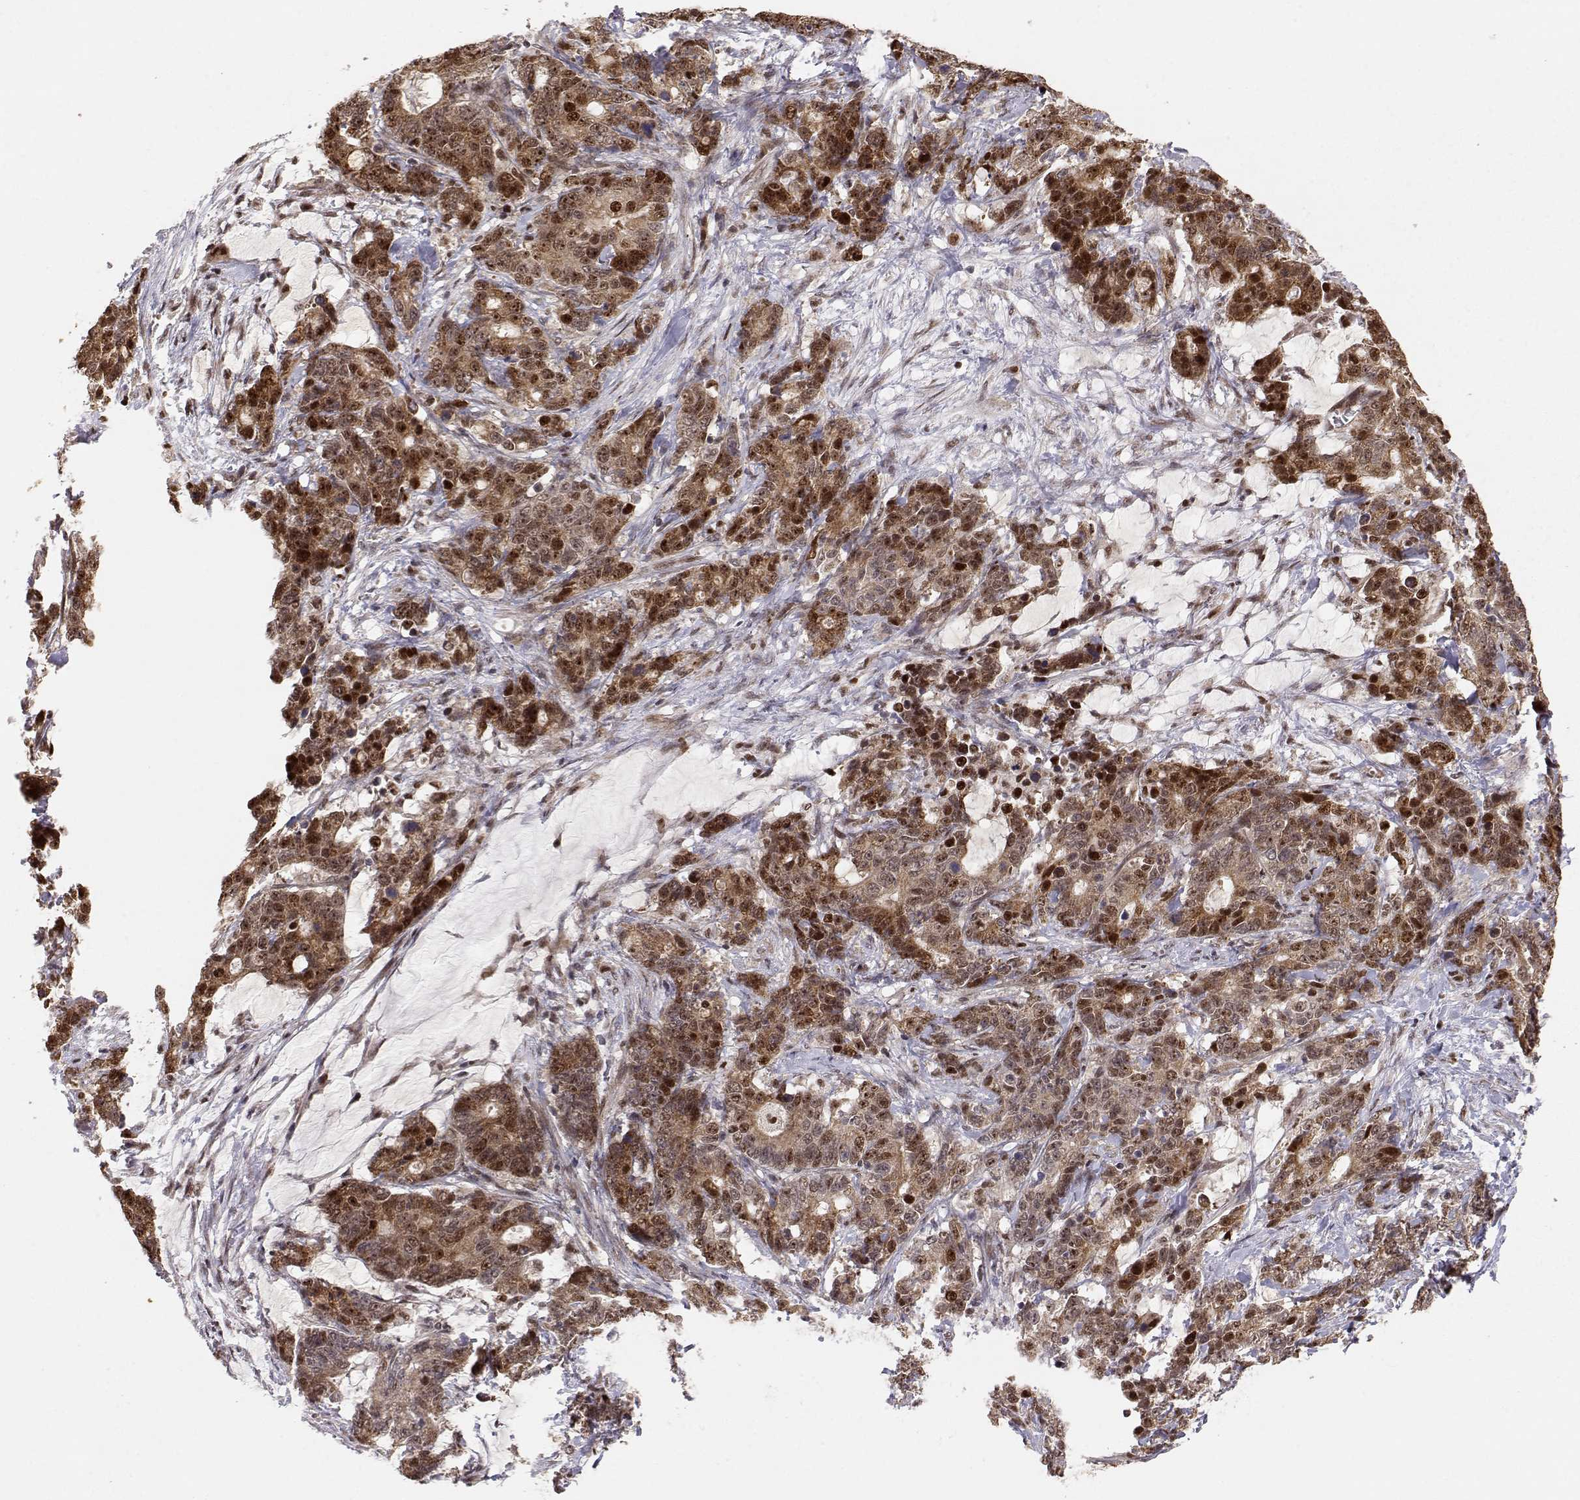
{"staining": {"intensity": "strong", "quantity": "25%-75%", "location": "cytoplasmic/membranous,nuclear"}, "tissue": "stomach cancer", "cell_type": "Tumor cells", "image_type": "cancer", "snomed": [{"axis": "morphology", "description": "Normal tissue, NOS"}, {"axis": "morphology", "description": "Adenocarcinoma, NOS"}, {"axis": "topography", "description": "Stomach"}], "caption": "Stomach adenocarcinoma stained with immunohistochemistry (IHC) exhibits strong cytoplasmic/membranous and nuclear staining in approximately 25%-75% of tumor cells. (Stains: DAB in brown, nuclei in blue, Microscopy: brightfield microscopy at high magnification).", "gene": "BRCA1", "patient": {"sex": "female", "age": 64}}